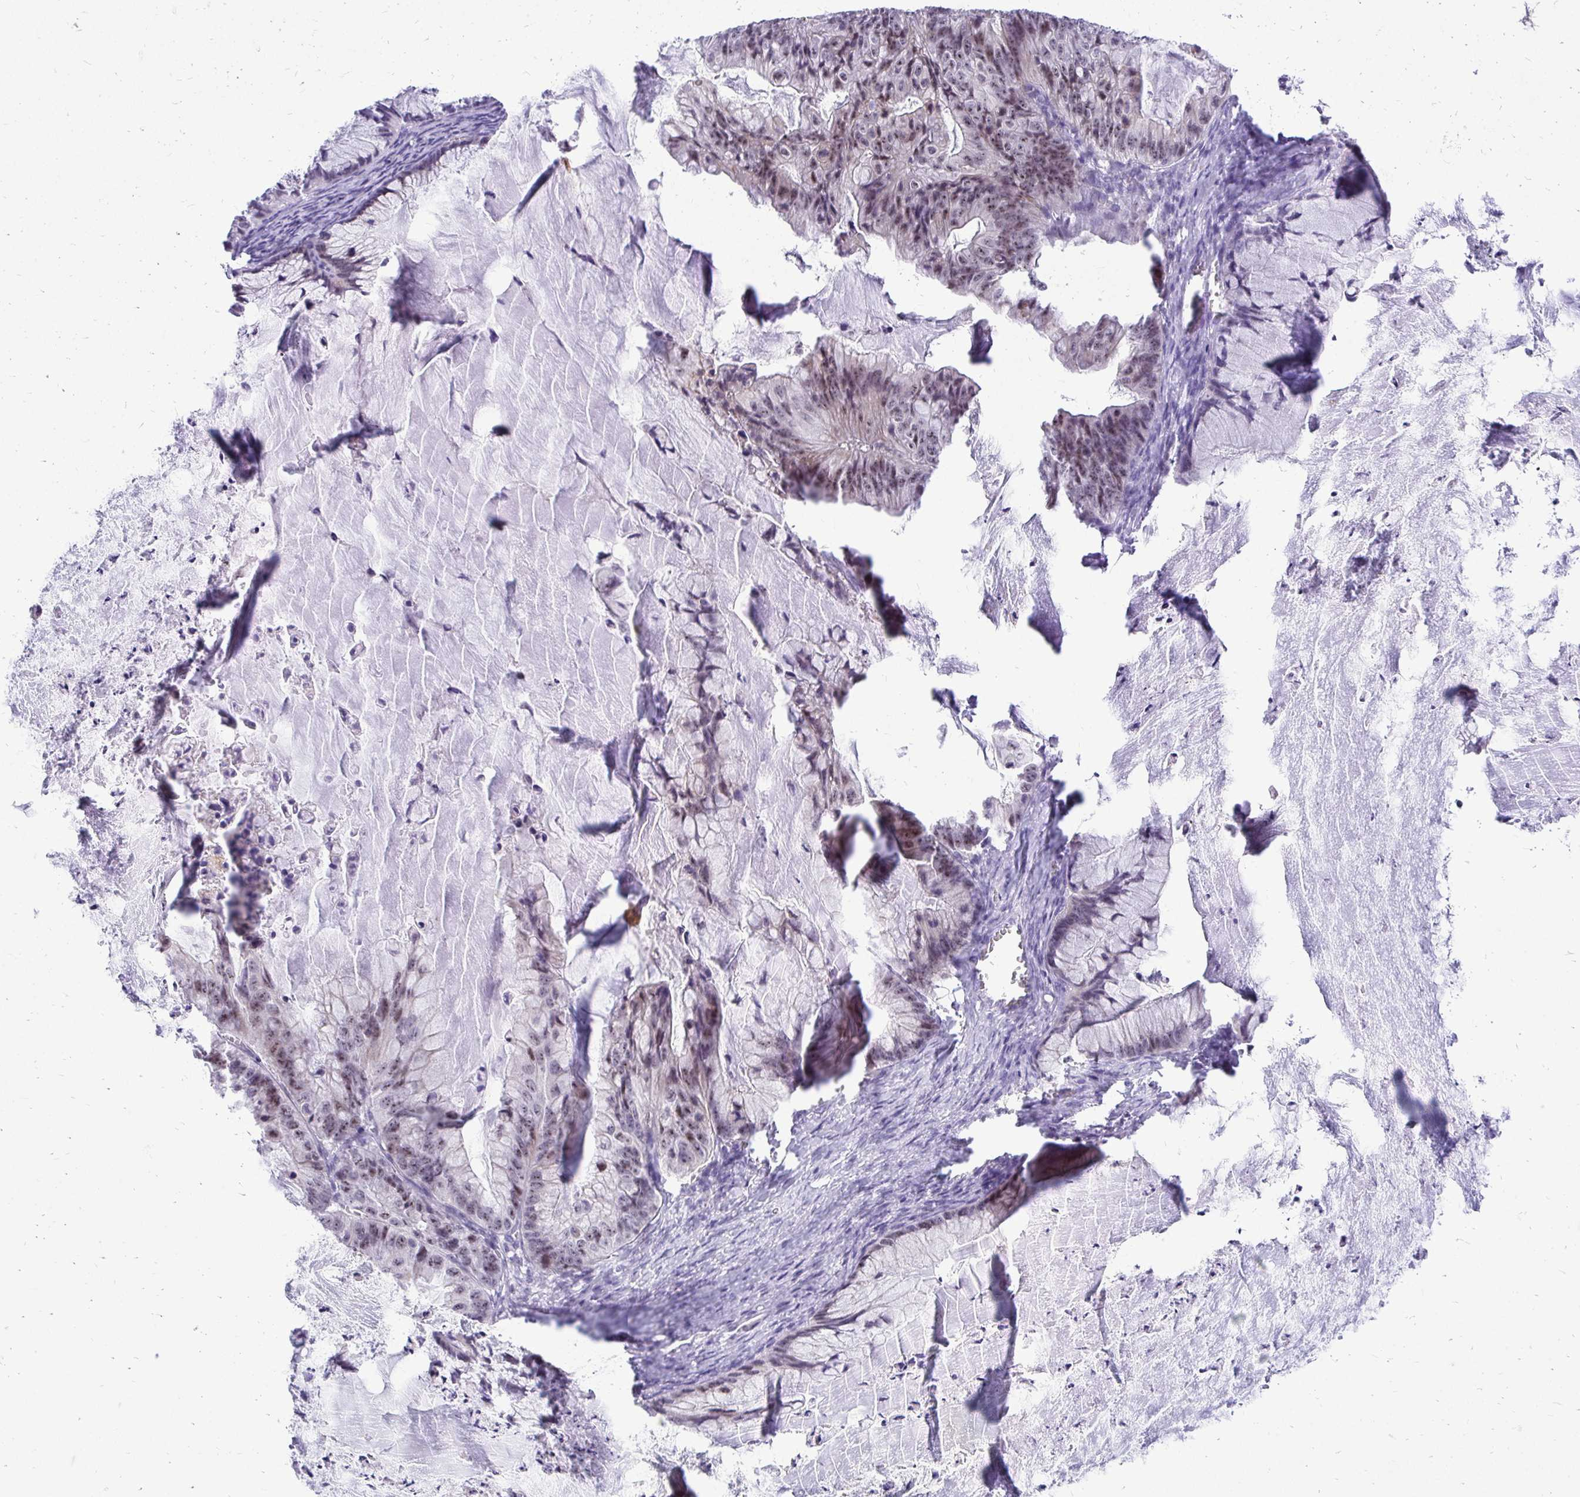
{"staining": {"intensity": "weak", "quantity": "<25%", "location": "nuclear"}, "tissue": "ovarian cancer", "cell_type": "Tumor cells", "image_type": "cancer", "snomed": [{"axis": "morphology", "description": "Cystadenocarcinoma, mucinous, NOS"}, {"axis": "topography", "description": "Ovary"}], "caption": "High power microscopy image of an IHC histopathology image of mucinous cystadenocarcinoma (ovarian), revealing no significant positivity in tumor cells.", "gene": "NIFK", "patient": {"sex": "female", "age": 72}}